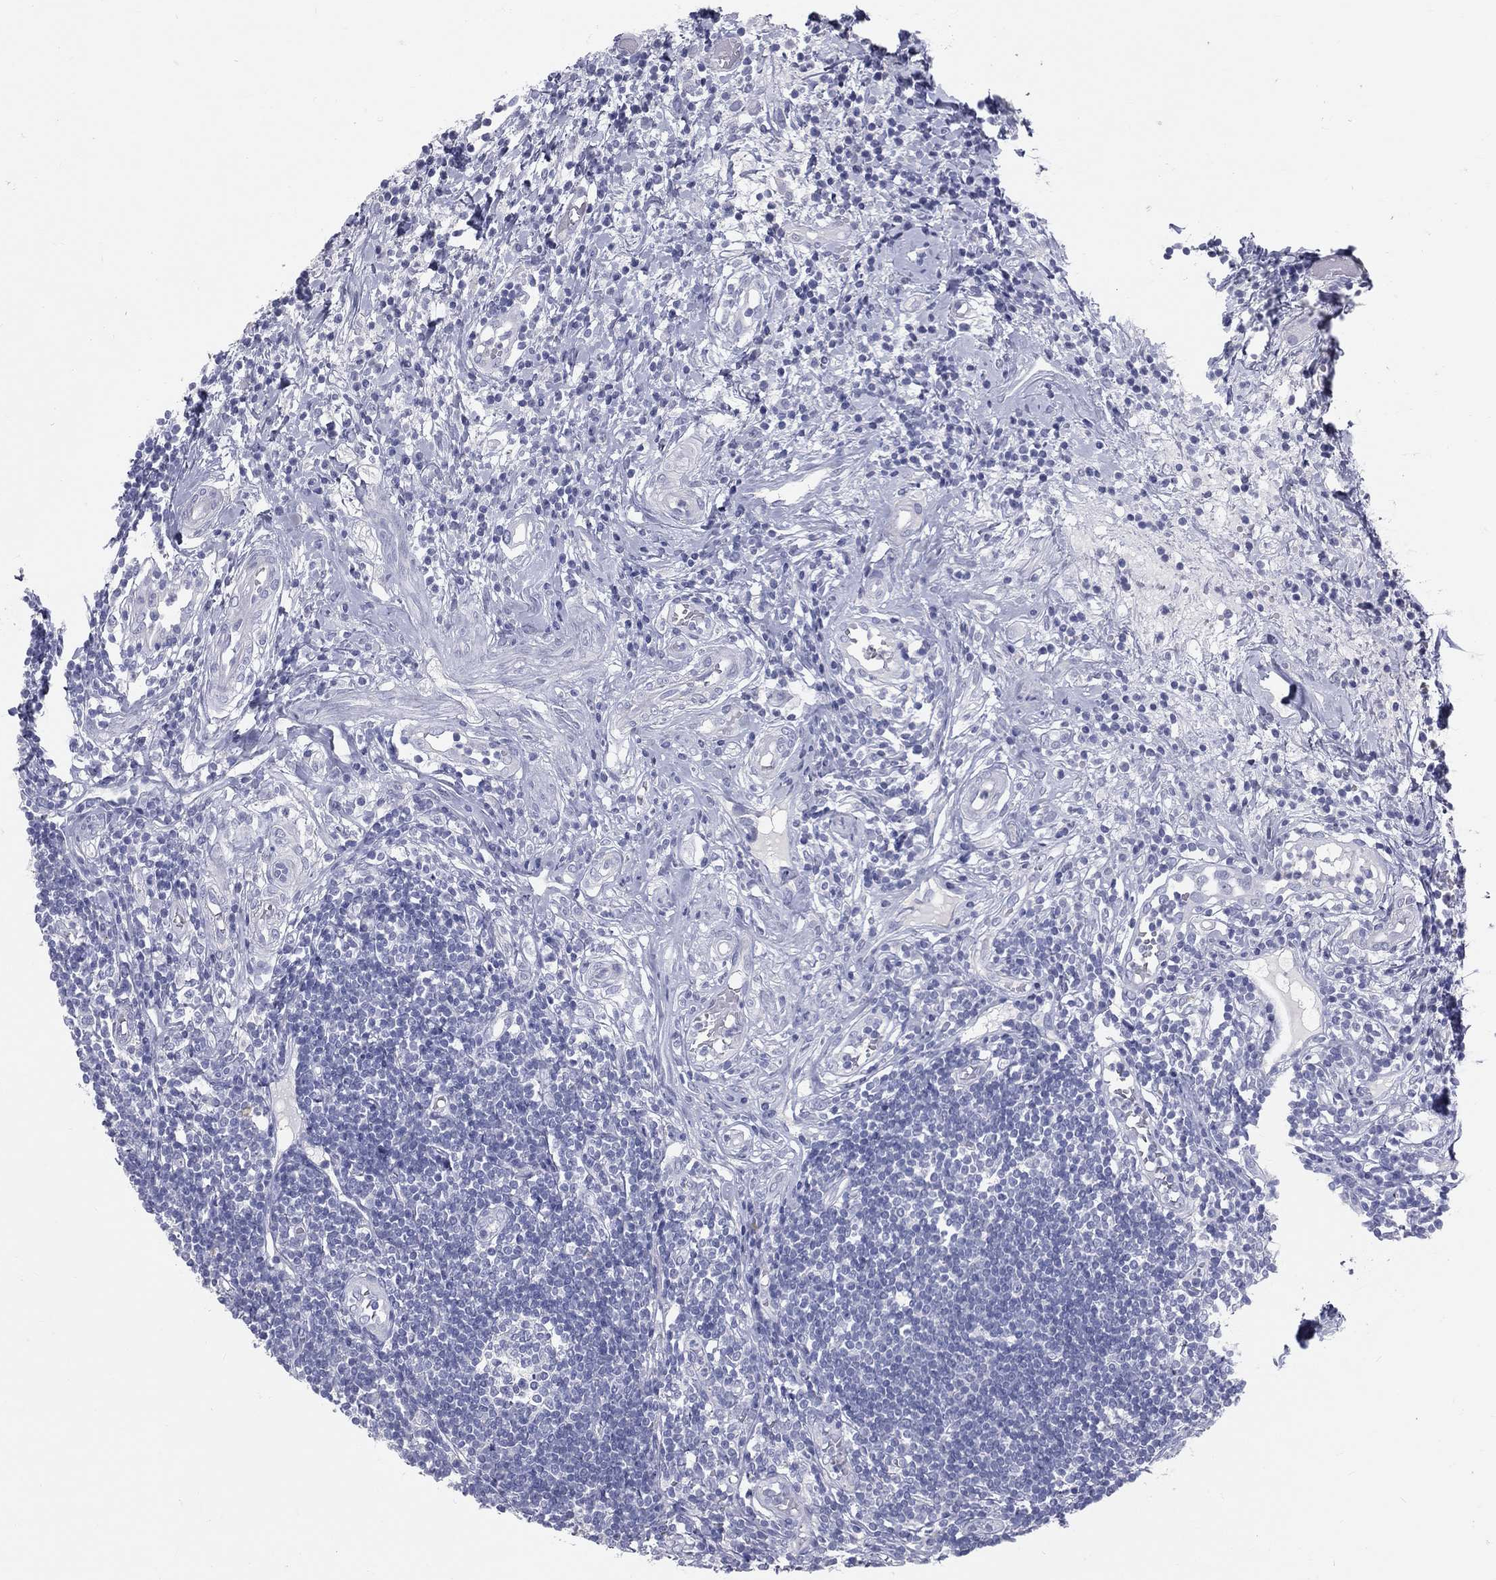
{"staining": {"intensity": "negative", "quantity": "none", "location": "none"}, "tissue": "appendix", "cell_type": "Glandular cells", "image_type": "normal", "snomed": [{"axis": "morphology", "description": "Normal tissue, NOS"}, {"axis": "morphology", "description": "Inflammation, NOS"}, {"axis": "topography", "description": "Appendix"}], "caption": "DAB immunohistochemical staining of unremarkable human appendix exhibits no significant expression in glandular cells.", "gene": "TFPI2", "patient": {"sex": "male", "age": 16}}